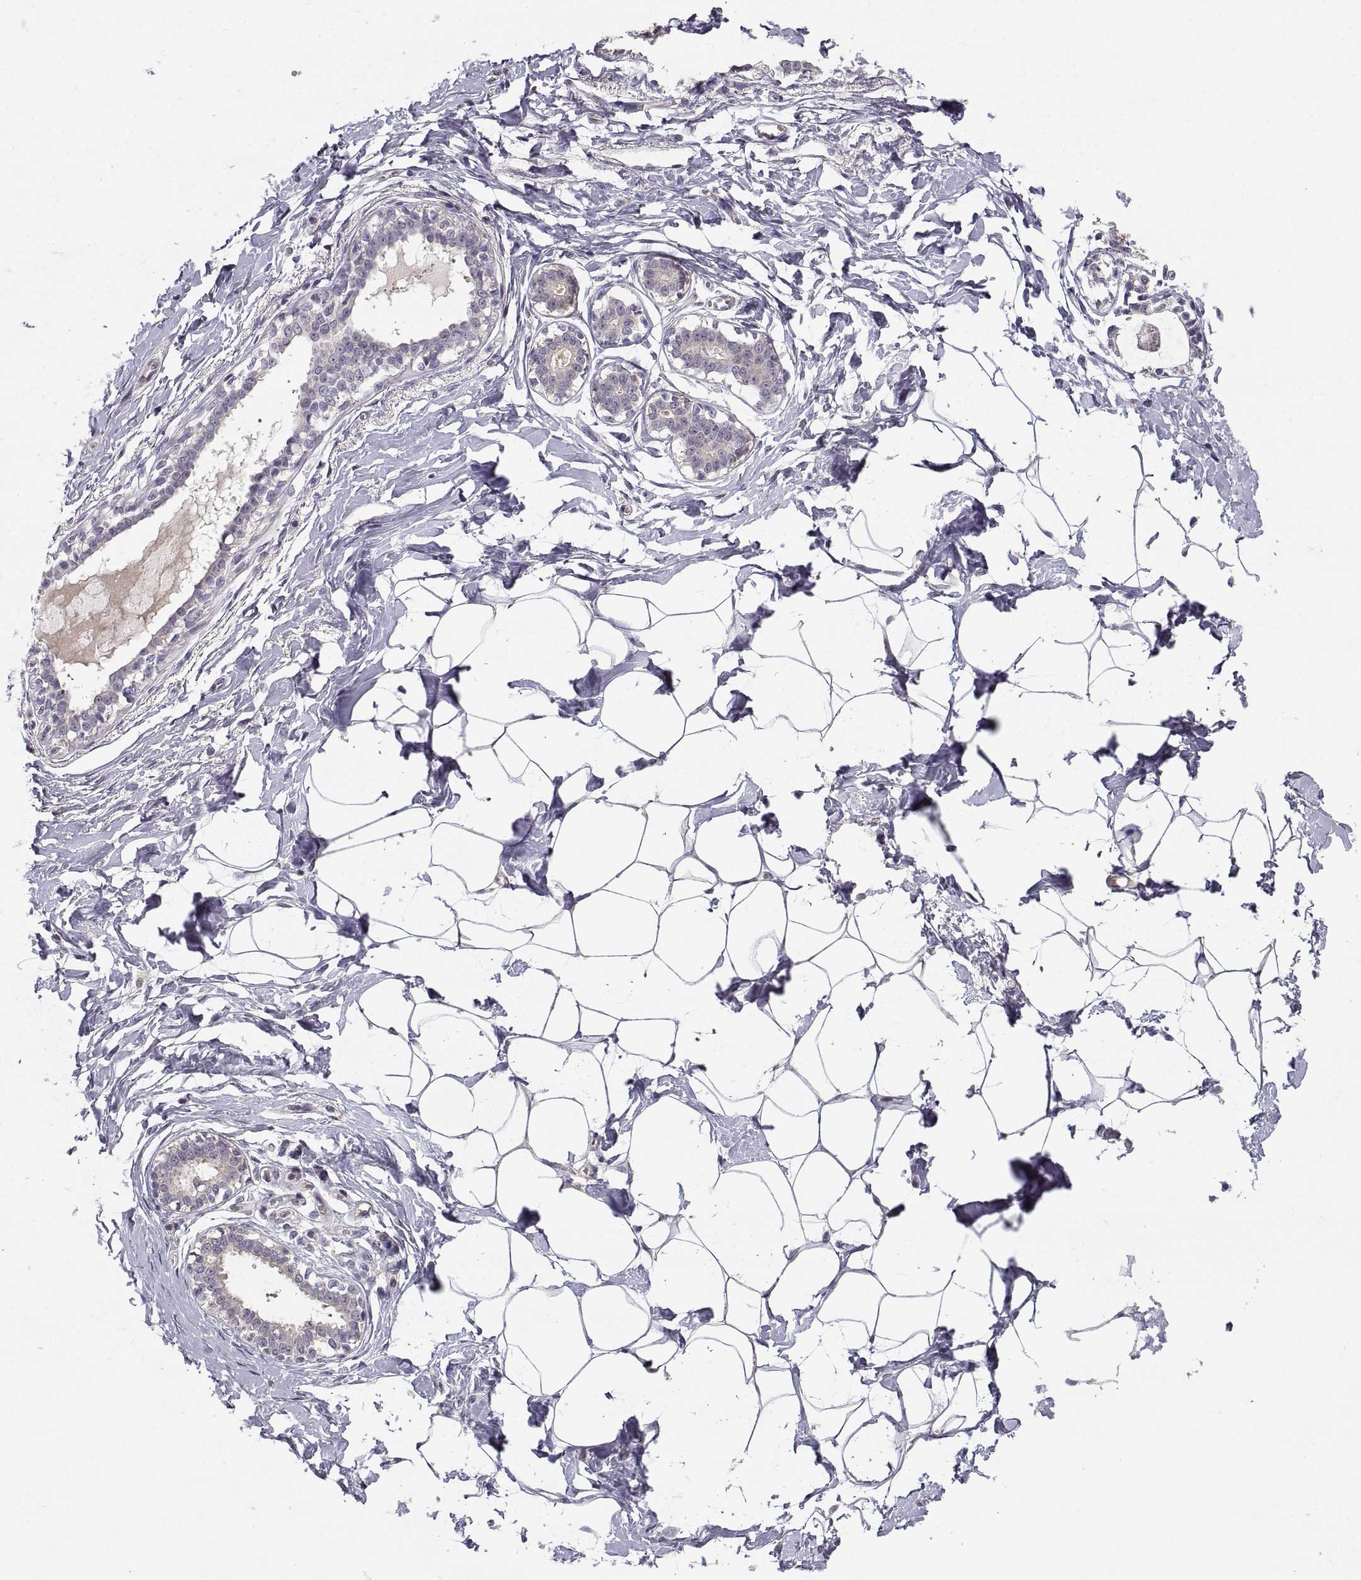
{"staining": {"intensity": "negative", "quantity": "none", "location": "none"}, "tissue": "breast", "cell_type": "Adipocytes", "image_type": "normal", "snomed": [{"axis": "morphology", "description": "Normal tissue, NOS"}, {"axis": "morphology", "description": "Lobular carcinoma, in situ"}, {"axis": "topography", "description": "Breast"}], "caption": "DAB (3,3'-diaminobenzidine) immunohistochemical staining of benign breast reveals no significant staining in adipocytes. The staining is performed using DAB brown chromogen with nuclei counter-stained in using hematoxylin.", "gene": "NMNAT2", "patient": {"sex": "female", "age": 35}}